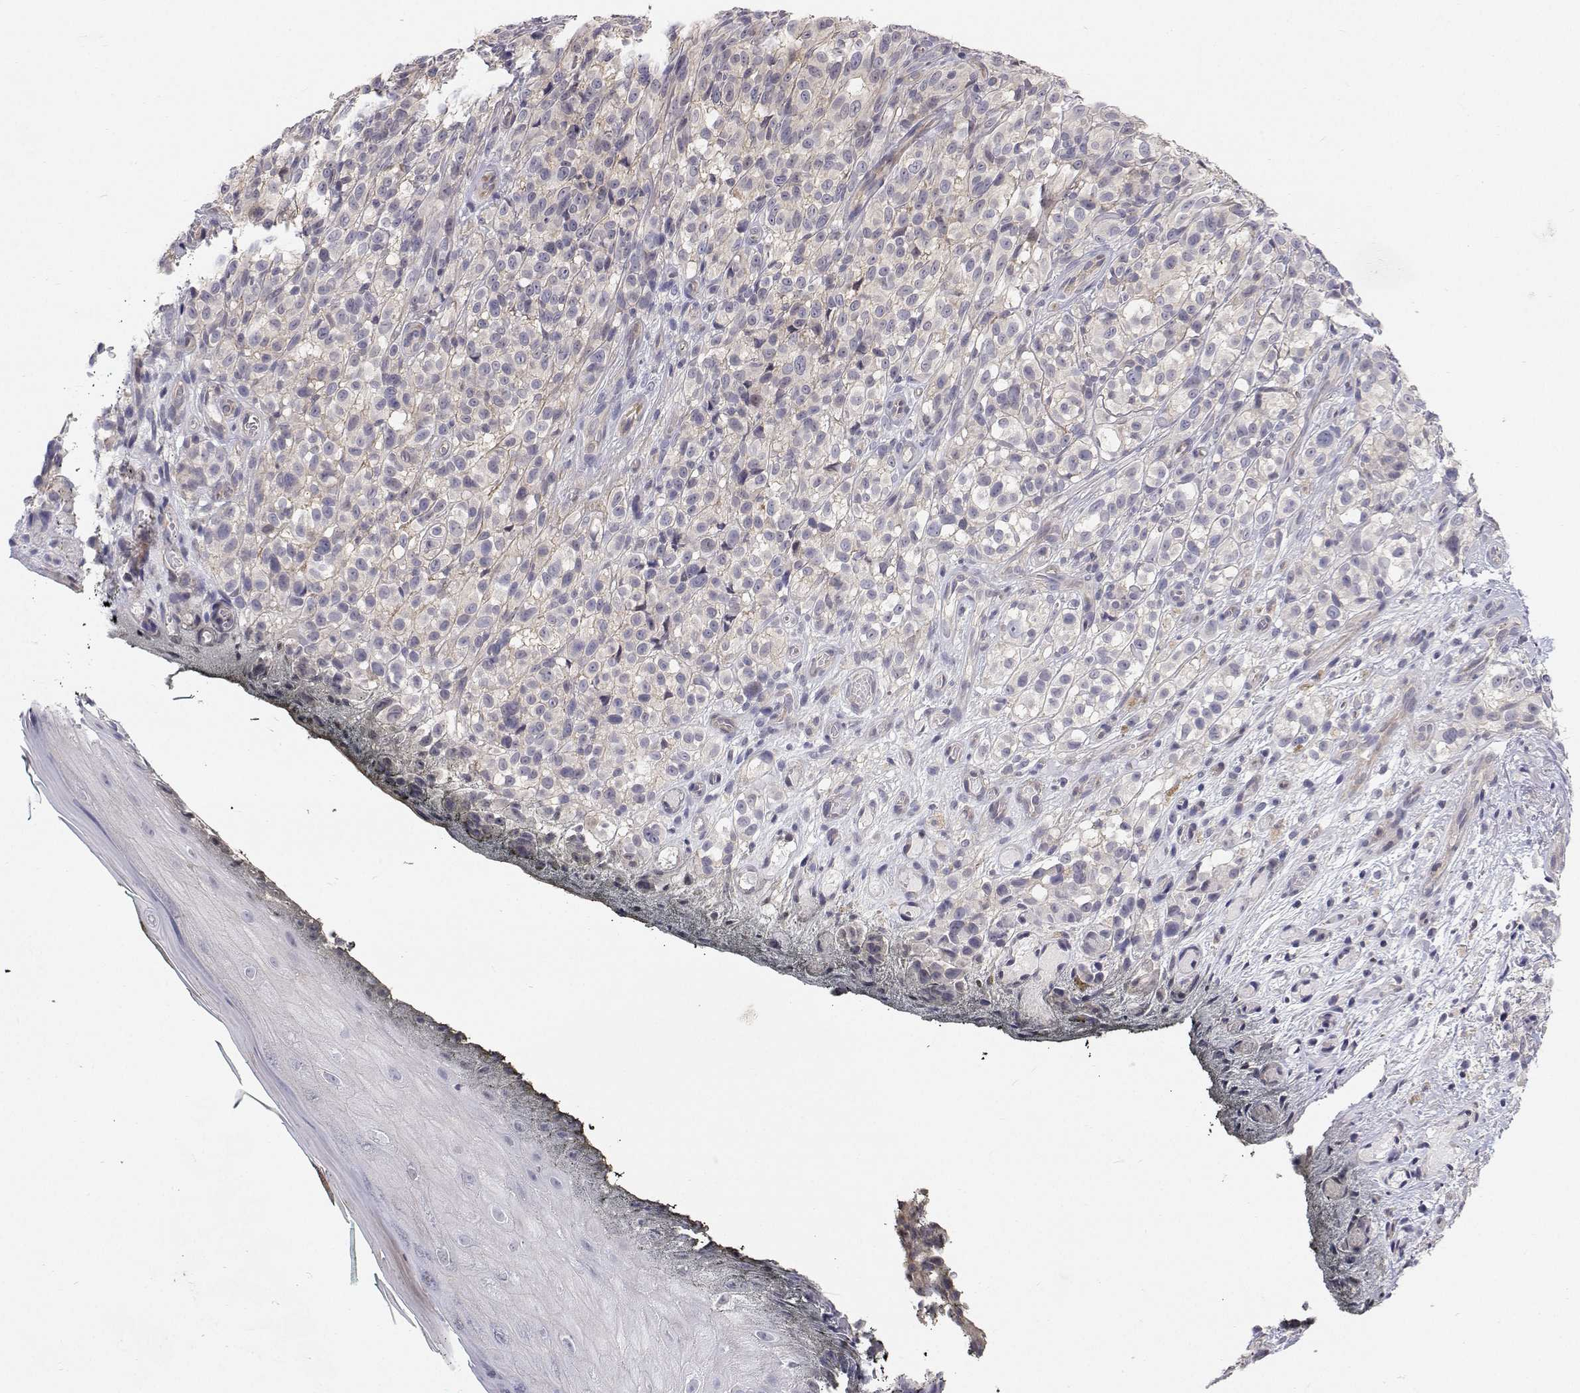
{"staining": {"intensity": "negative", "quantity": "none", "location": "none"}, "tissue": "melanoma", "cell_type": "Tumor cells", "image_type": "cancer", "snomed": [{"axis": "morphology", "description": "Malignant melanoma, NOS"}, {"axis": "topography", "description": "Skin"}], "caption": "IHC histopathology image of neoplastic tissue: human malignant melanoma stained with DAB shows no significant protein expression in tumor cells.", "gene": "MYPN", "patient": {"sex": "female", "age": 85}}